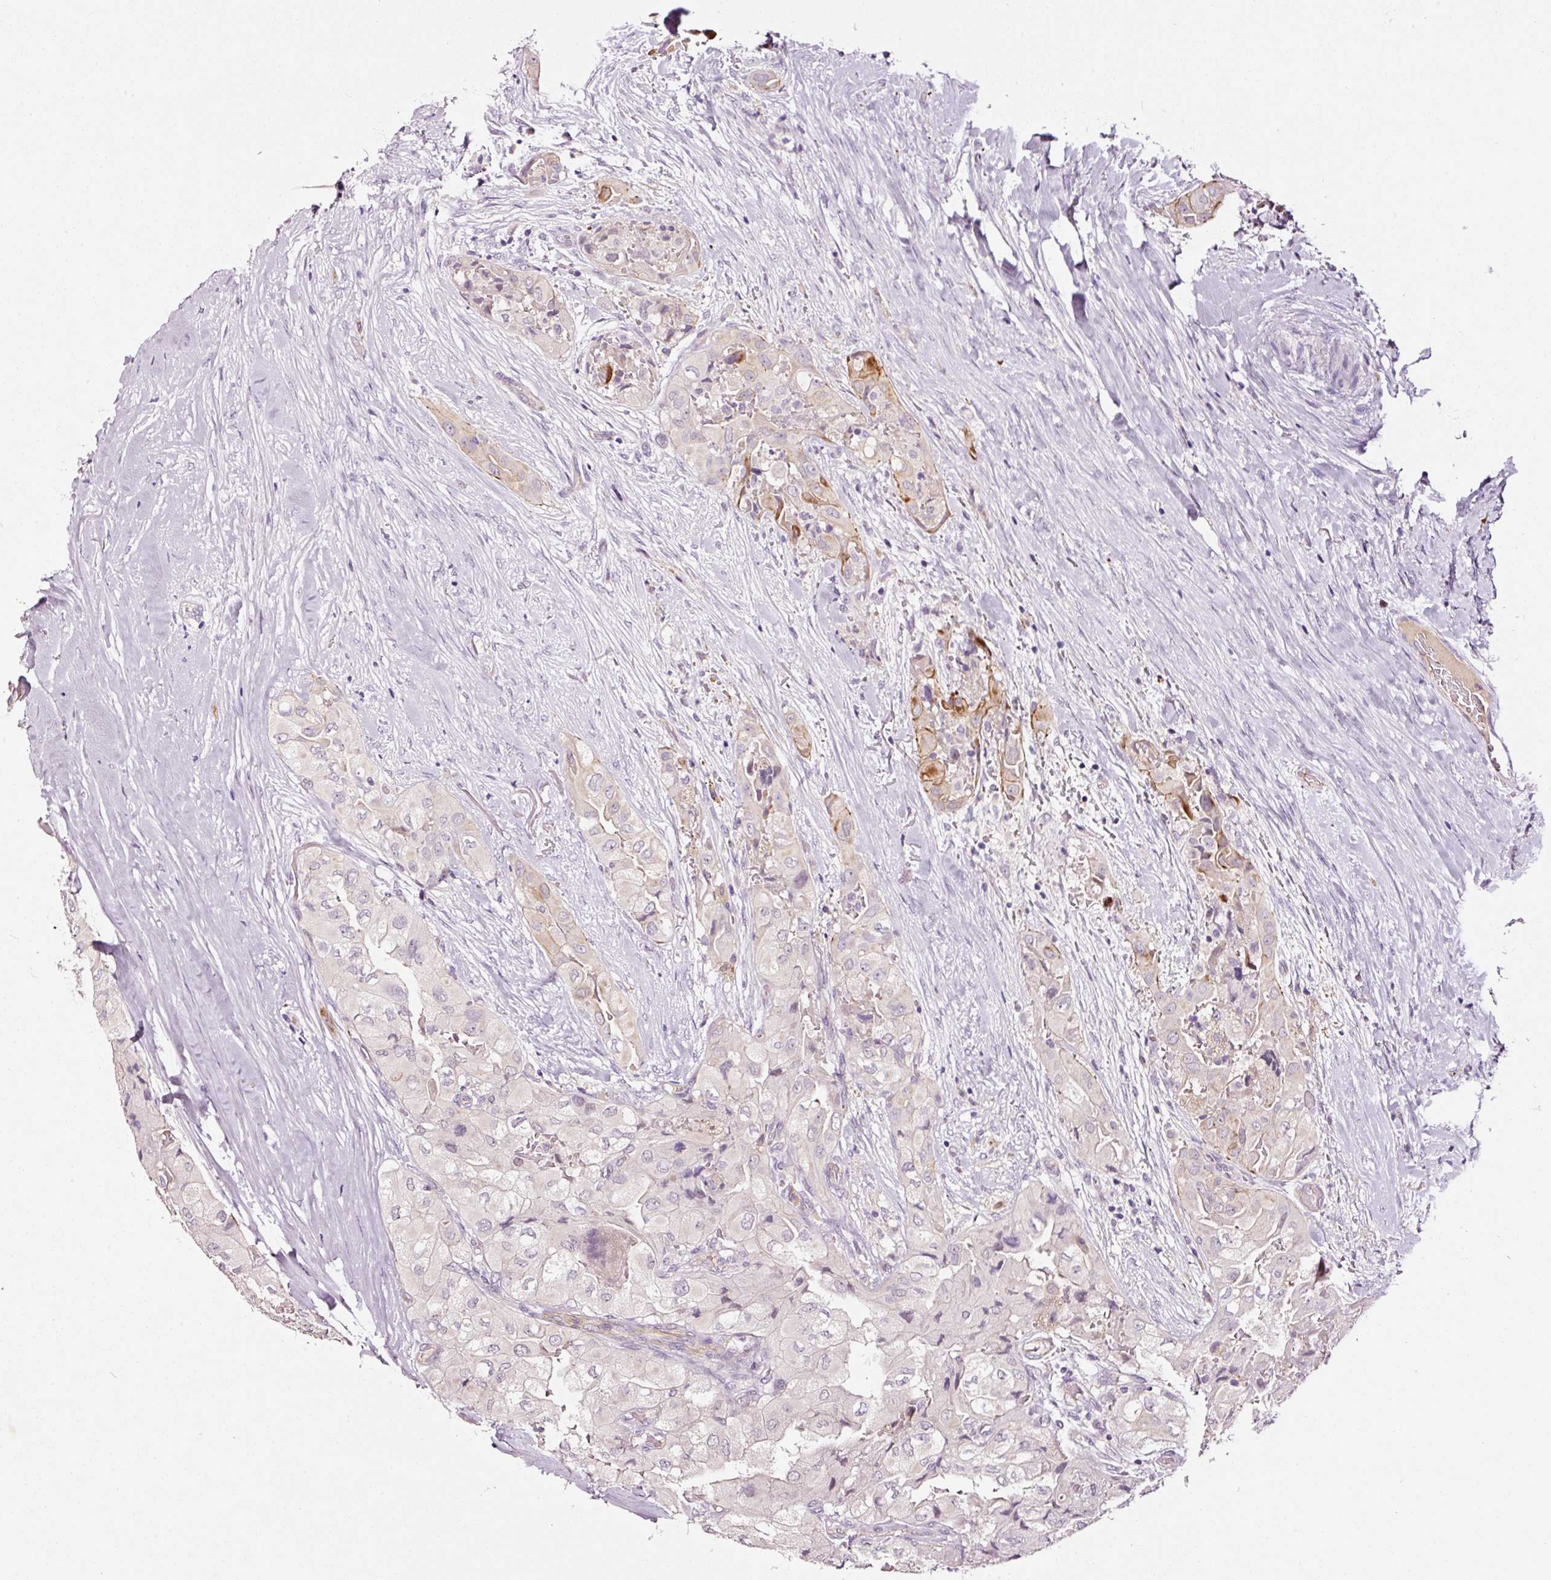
{"staining": {"intensity": "negative", "quantity": "none", "location": "none"}, "tissue": "thyroid cancer", "cell_type": "Tumor cells", "image_type": "cancer", "snomed": [{"axis": "morphology", "description": "Normal tissue, NOS"}, {"axis": "morphology", "description": "Papillary adenocarcinoma, NOS"}, {"axis": "topography", "description": "Thyroid gland"}], "caption": "Human thyroid cancer (papillary adenocarcinoma) stained for a protein using immunohistochemistry displays no staining in tumor cells.", "gene": "ABCB4", "patient": {"sex": "female", "age": 59}}